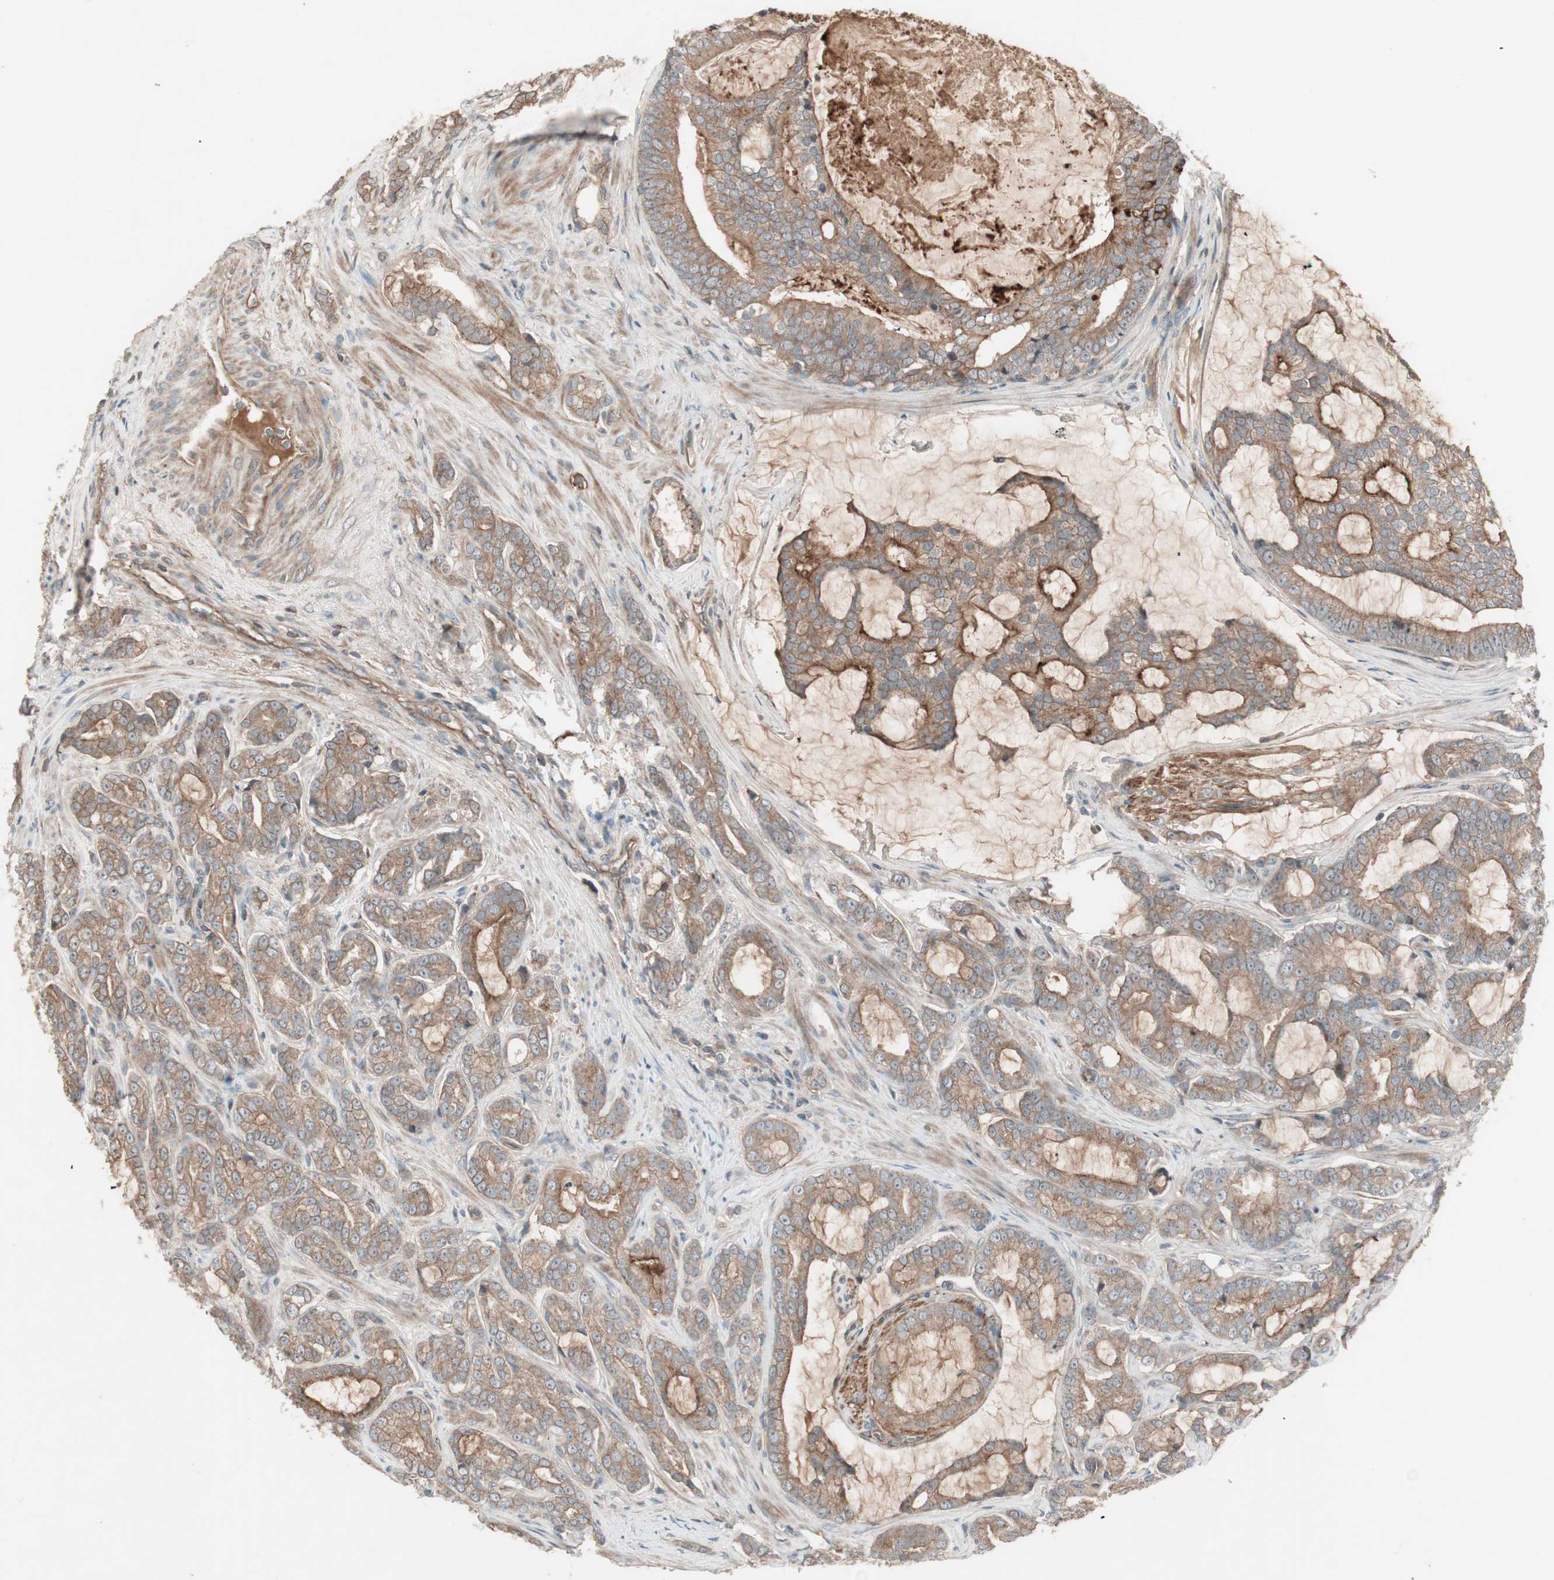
{"staining": {"intensity": "moderate", "quantity": ">75%", "location": "cytoplasmic/membranous"}, "tissue": "prostate cancer", "cell_type": "Tumor cells", "image_type": "cancer", "snomed": [{"axis": "morphology", "description": "Adenocarcinoma, Low grade"}, {"axis": "topography", "description": "Prostate"}], "caption": "Immunohistochemical staining of human low-grade adenocarcinoma (prostate) shows medium levels of moderate cytoplasmic/membranous expression in approximately >75% of tumor cells. (Brightfield microscopy of DAB IHC at high magnification).", "gene": "TFPI", "patient": {"sex": "male", "age": 58}}